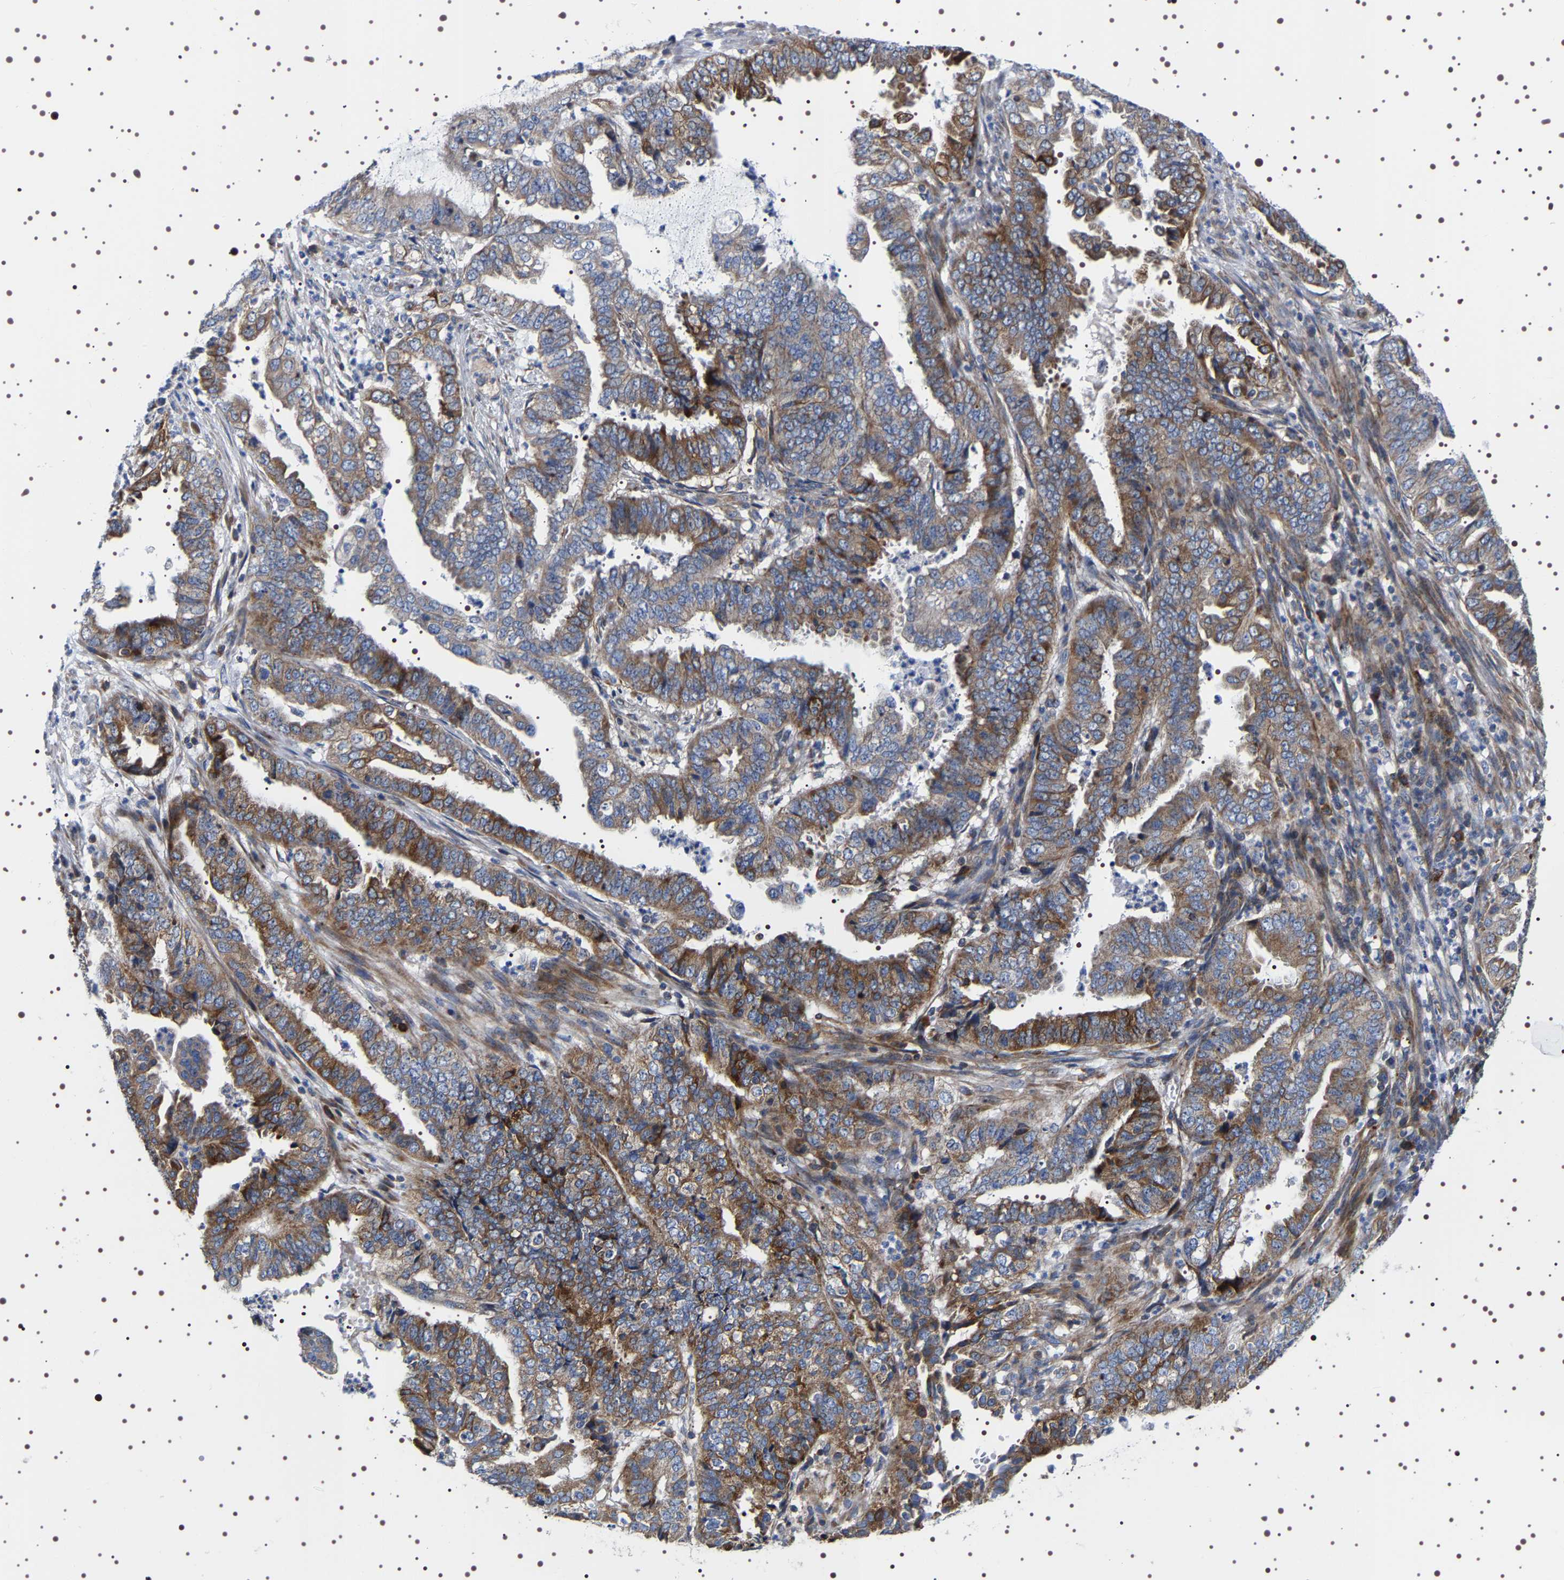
{"staining": {"intensity": "moderate", "quantity": ">75%", "location": "cytoplasmic/membranous"}, "tissue": "endometrial cancer", "cell_type": "Tumor cells", "image_type": "cancer", "snomed": [{"axis": "morphology", "description": "Adenocarcinoma, NOS"}, {"axis": "topography", "description": "Endometrium"}], "caption": "Immunohistochemical staining of human endometrial cancer (adenocarcinoma) shows medium levels of moderate cytoplasmic/membranous positivity in about >75% of tumor cells.", "gene": "SQLE", "patient": {"sex": "female", "age": 51}}